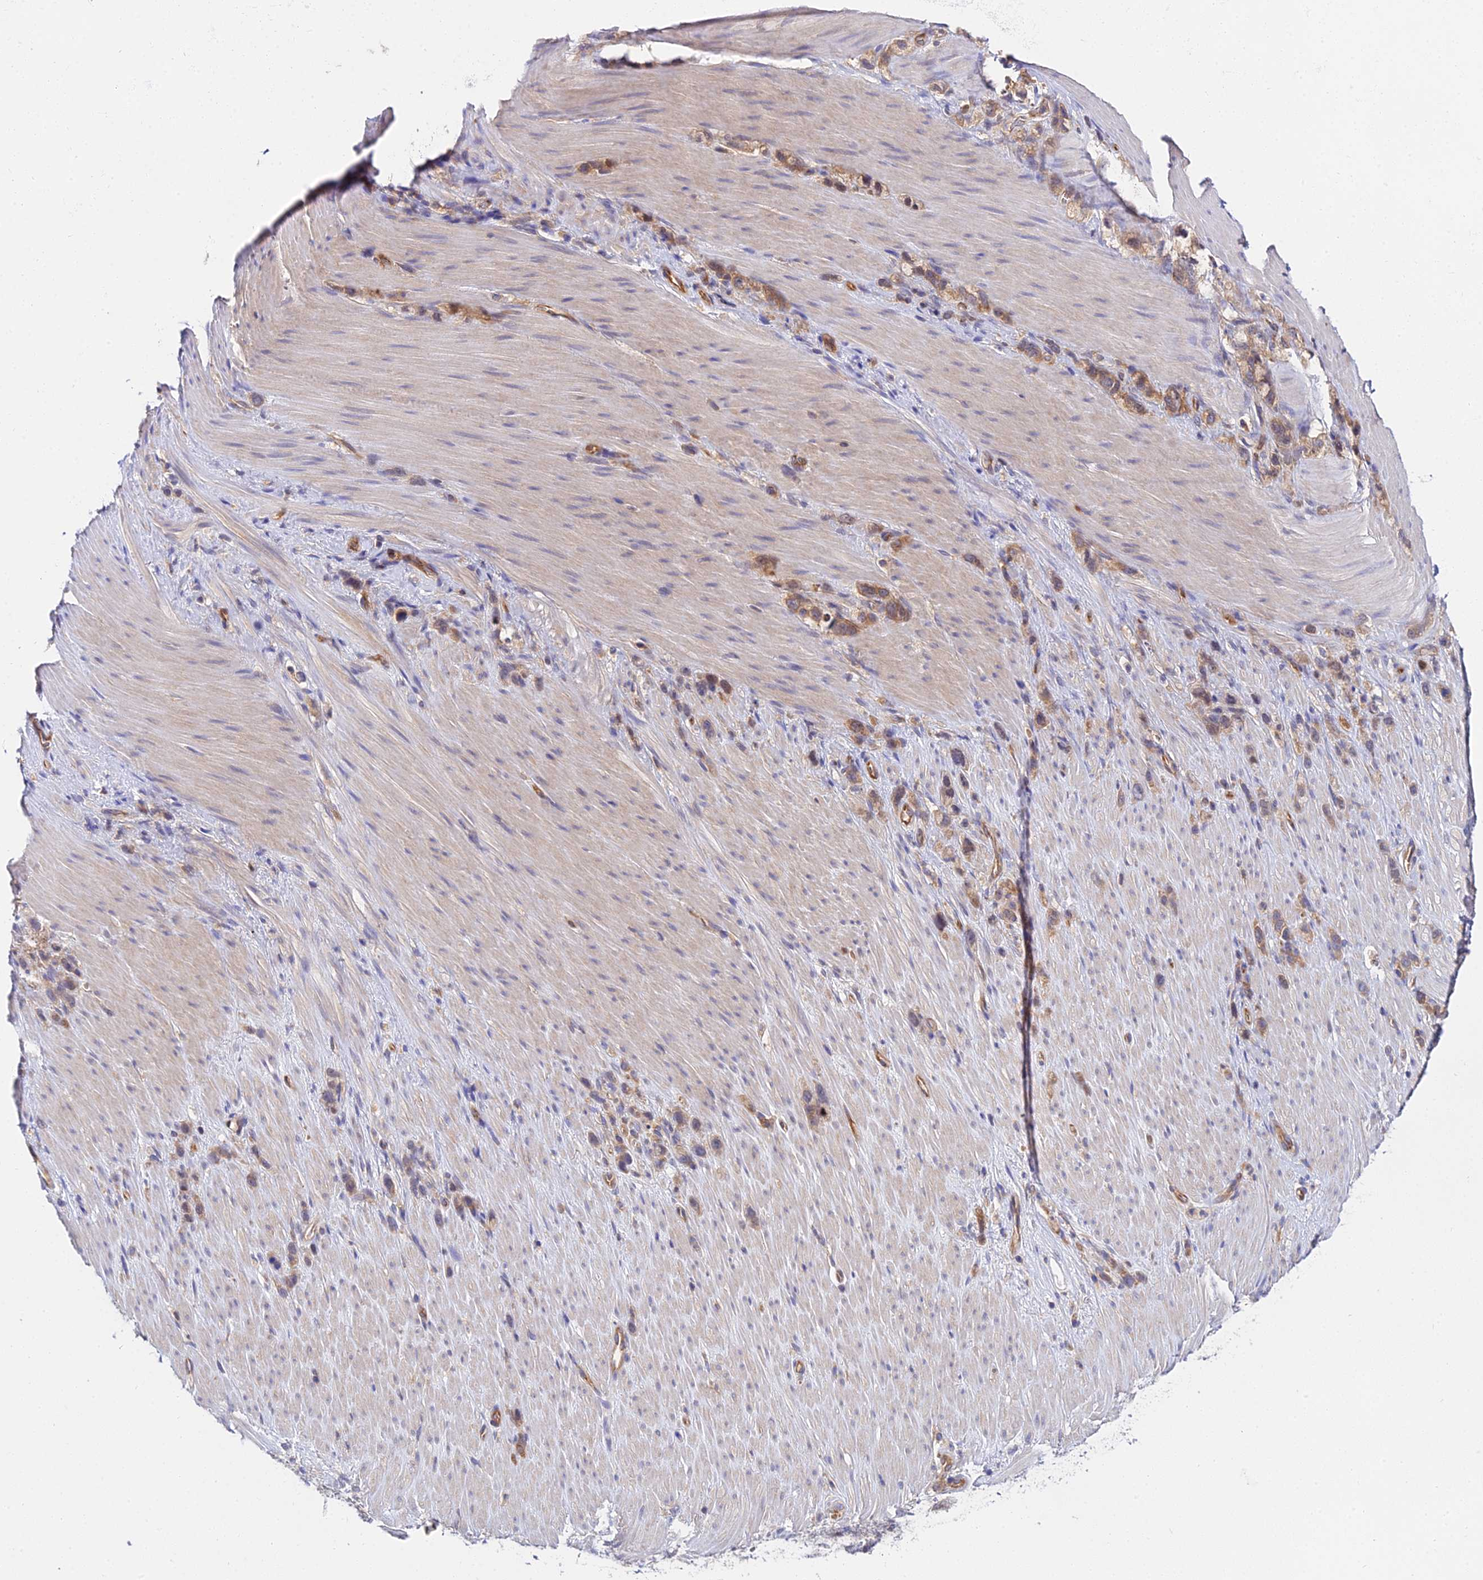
{"staining": {"intensity": "moderate", "quantity": ">75%", "location": "cytoplasmic/membranous"}, "tissue": "stomach cancer", "cell_type": "Tumor cells", "image_type": "cancer", "snomed": [{"axis": "morphology", "description": "Adenocarcinoma, NOS"}, {"axis": "topography", "description": "Stomach"}], "caption": "A medium amount of moderate cytoplasmic/membranous staining is present in about >75% of tumor cells in adenocarcinoma (stomach) tissue.", "gene": "PPP2R2C", "patient": {"sex": "female", "age": 65}}